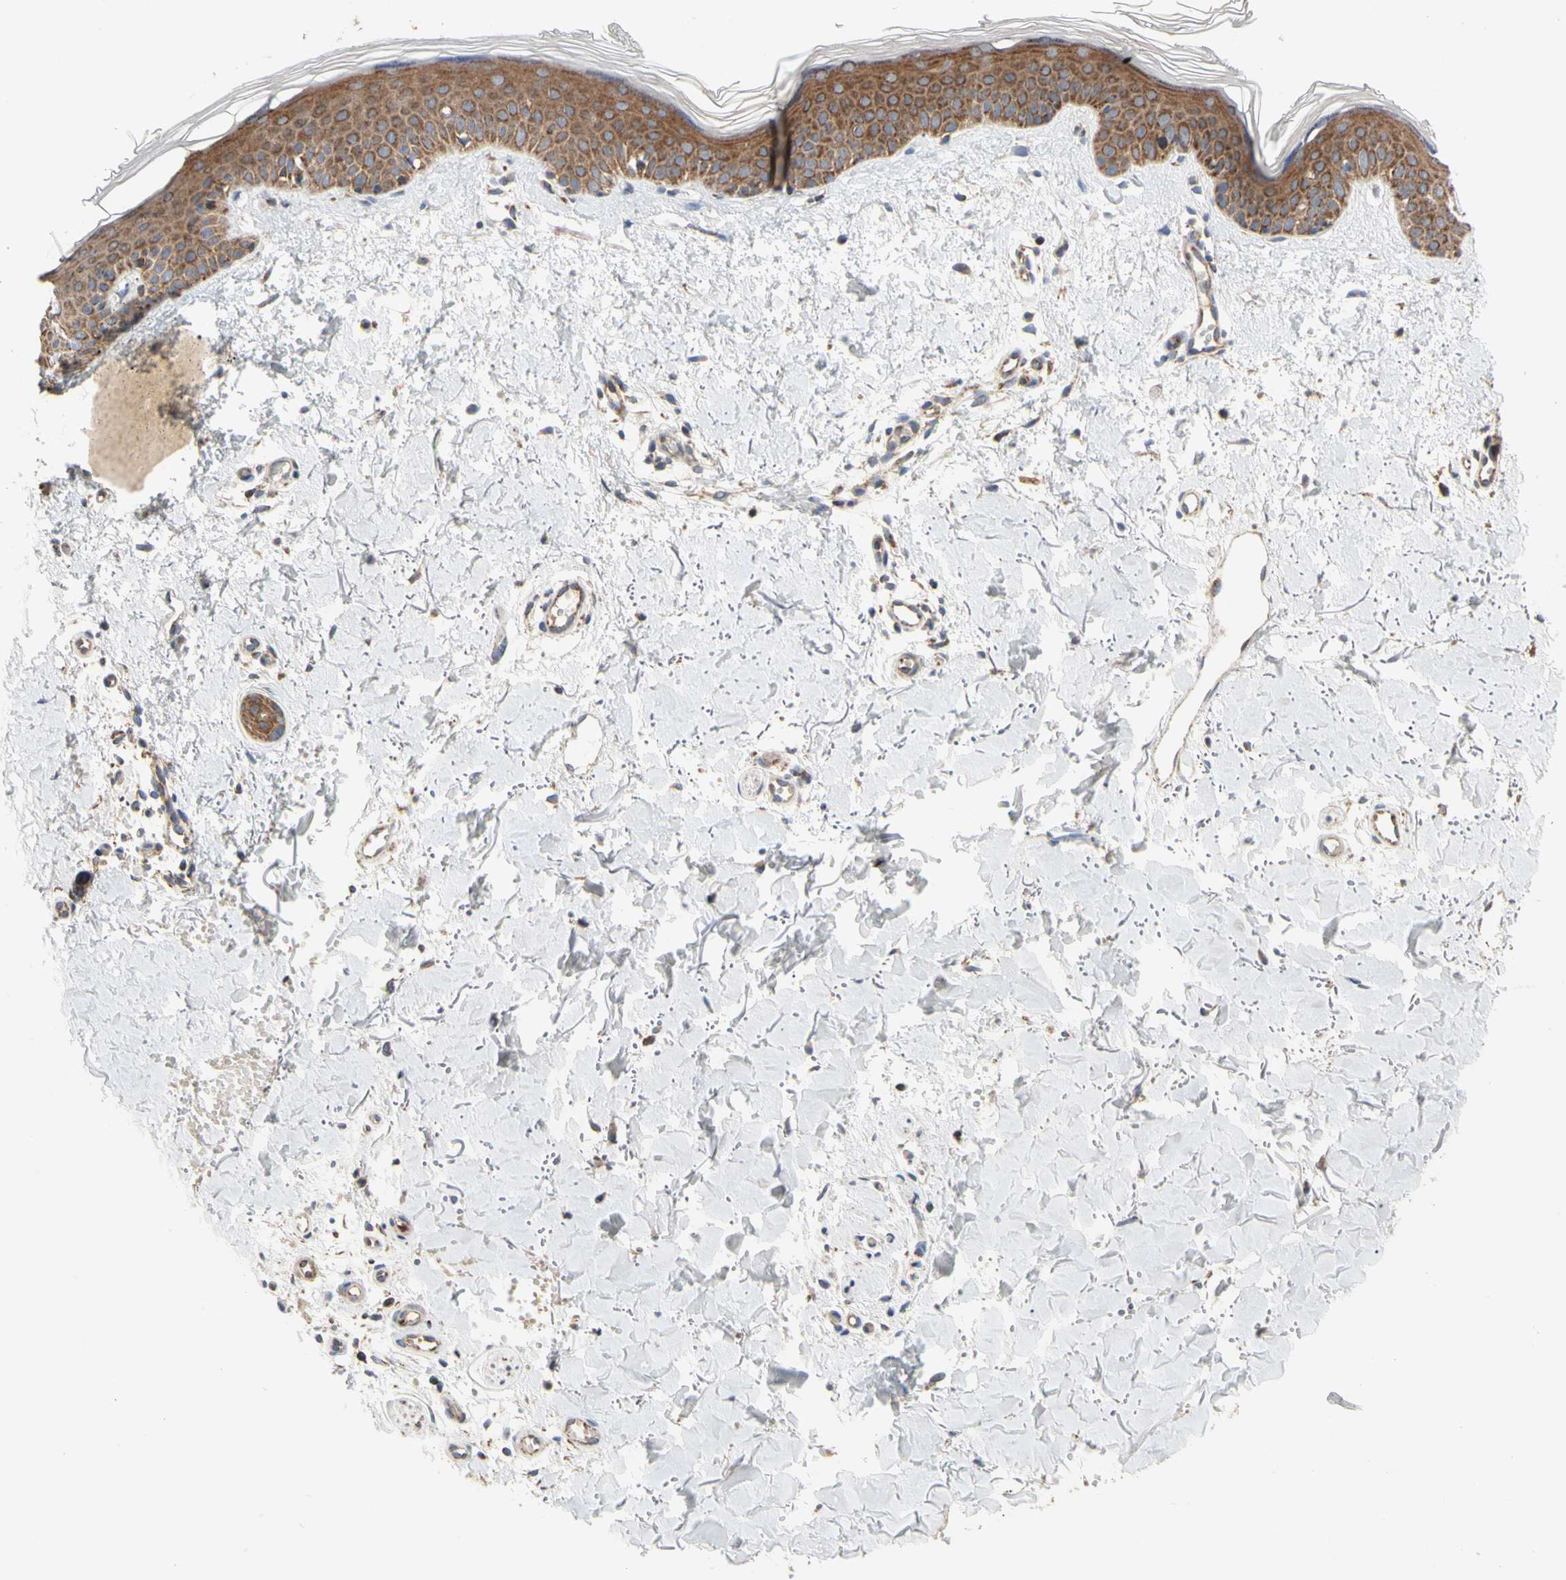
{"staining": {"intensity": "negative", "quantity": "none", "location": "none"}, "tissue": "skin", "cell_type": "Fibroblasts", "image_type": "normal", "snomed": [{"axis": "morphology", "description": "Normal tissue, NOS"}, {"axis": "topography", "description": "Skin"}], "caption": "DAB immunohistochemical staining of benign human skin displays no significant positivity in fibroblasts. The staining is performed using DAB (3,3'-diaminobenzidine) brown chromogen with nuclei counter-stained in using hematoxylin.", "gene": "GPD2", "patient": {"sex": "female", "age": 56}}